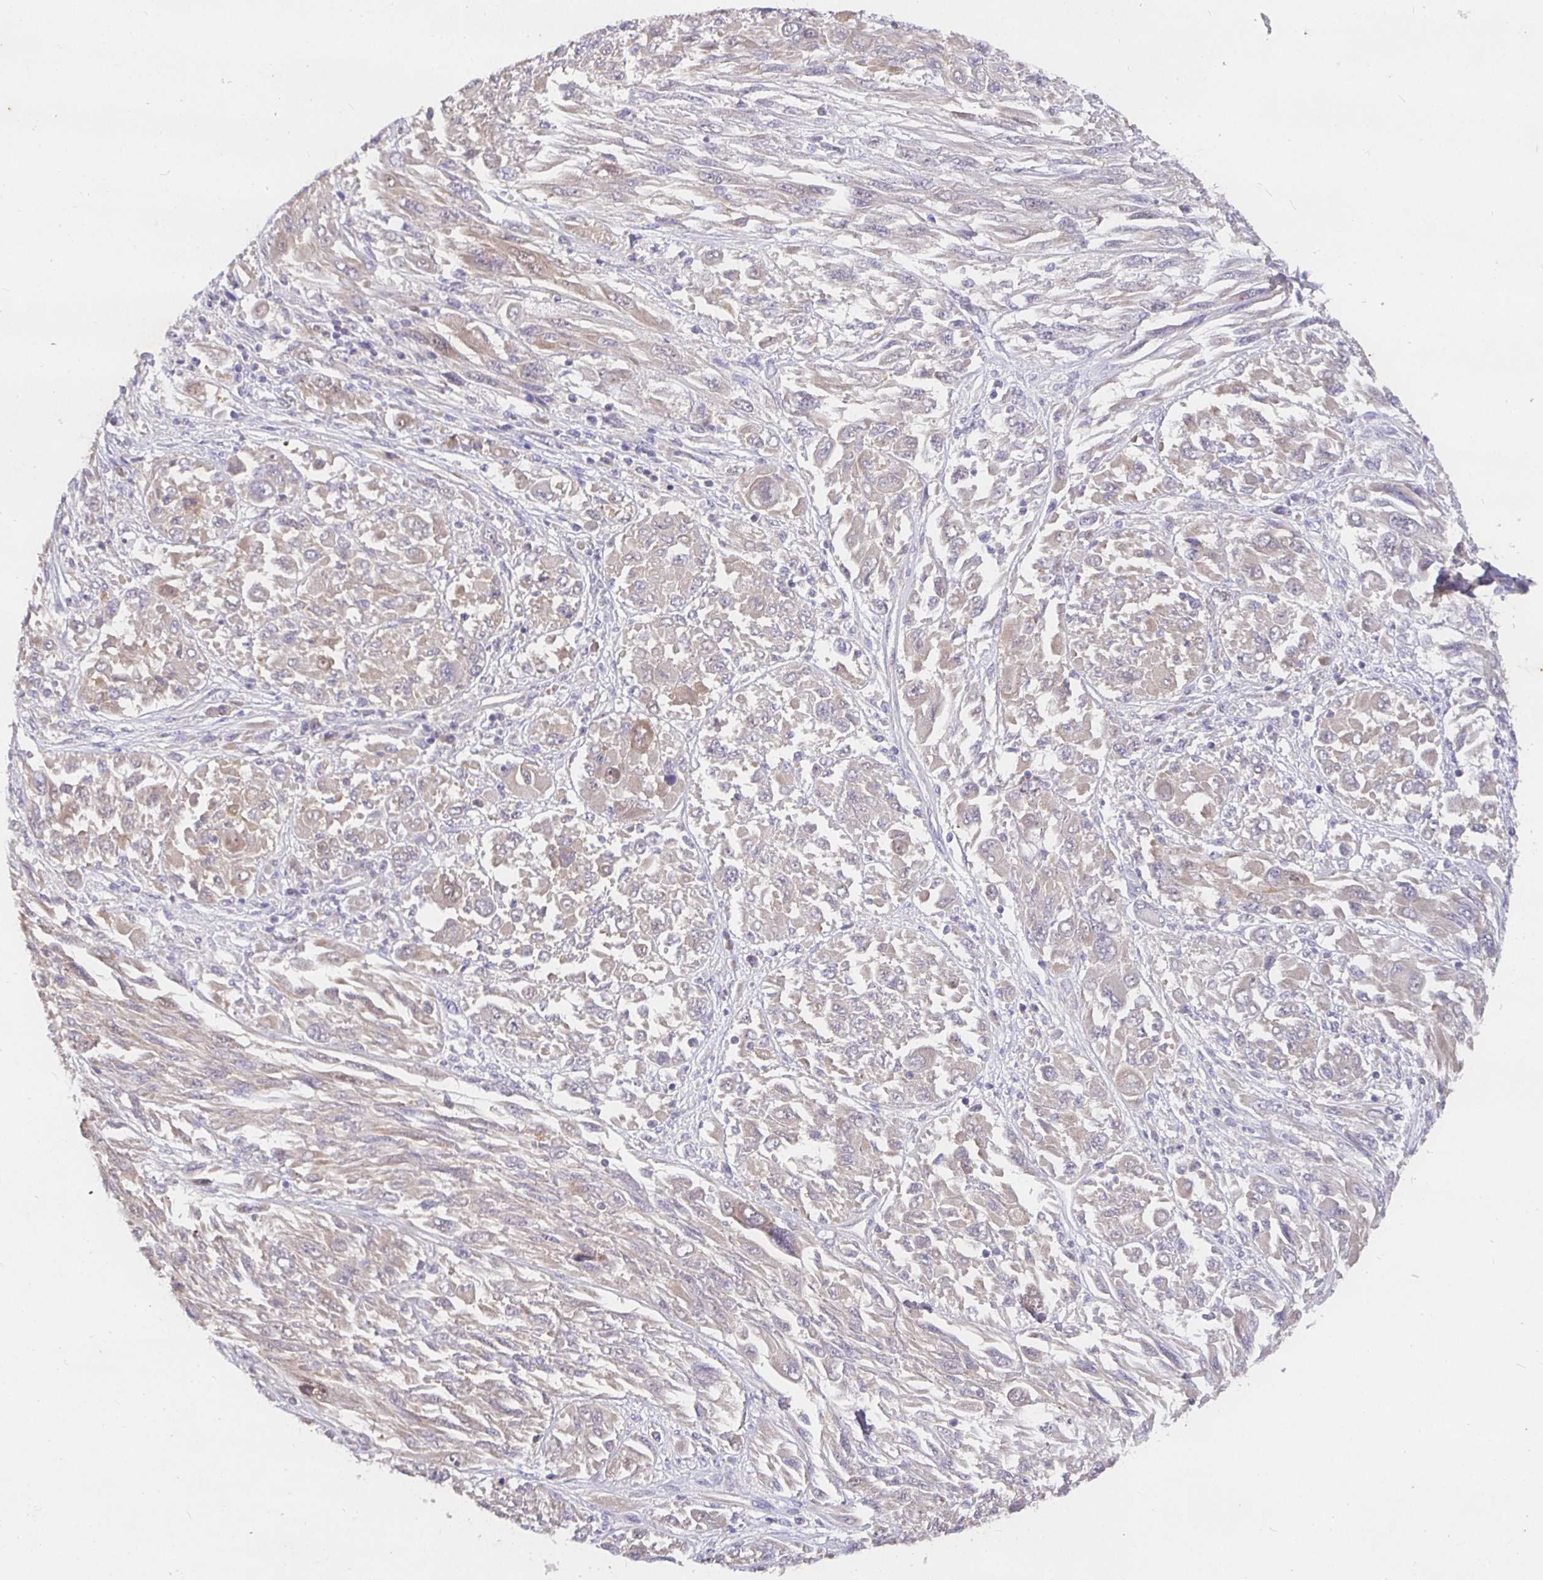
{"staining": {"intensity": "weak", "quantity": ">75%", "location": "cytoplasmic/membranous"}, "tissue": "melanoma", "cell_type": "Tumor cells", "image_type": "cancer", "snomed": [{"axis": "morphology", "description": "Malignant melanoma, NOS"}, {"axis": "topography", "description": "Skin"}], "caption": "There is low levels of weak cytoplasmic/membranous expression in tumor cells of melanoma, as demonstrated by immunohistochemical staining (brown color).", "gene": "SHISA4", "patient": {"sex": "female", "age": 91}}